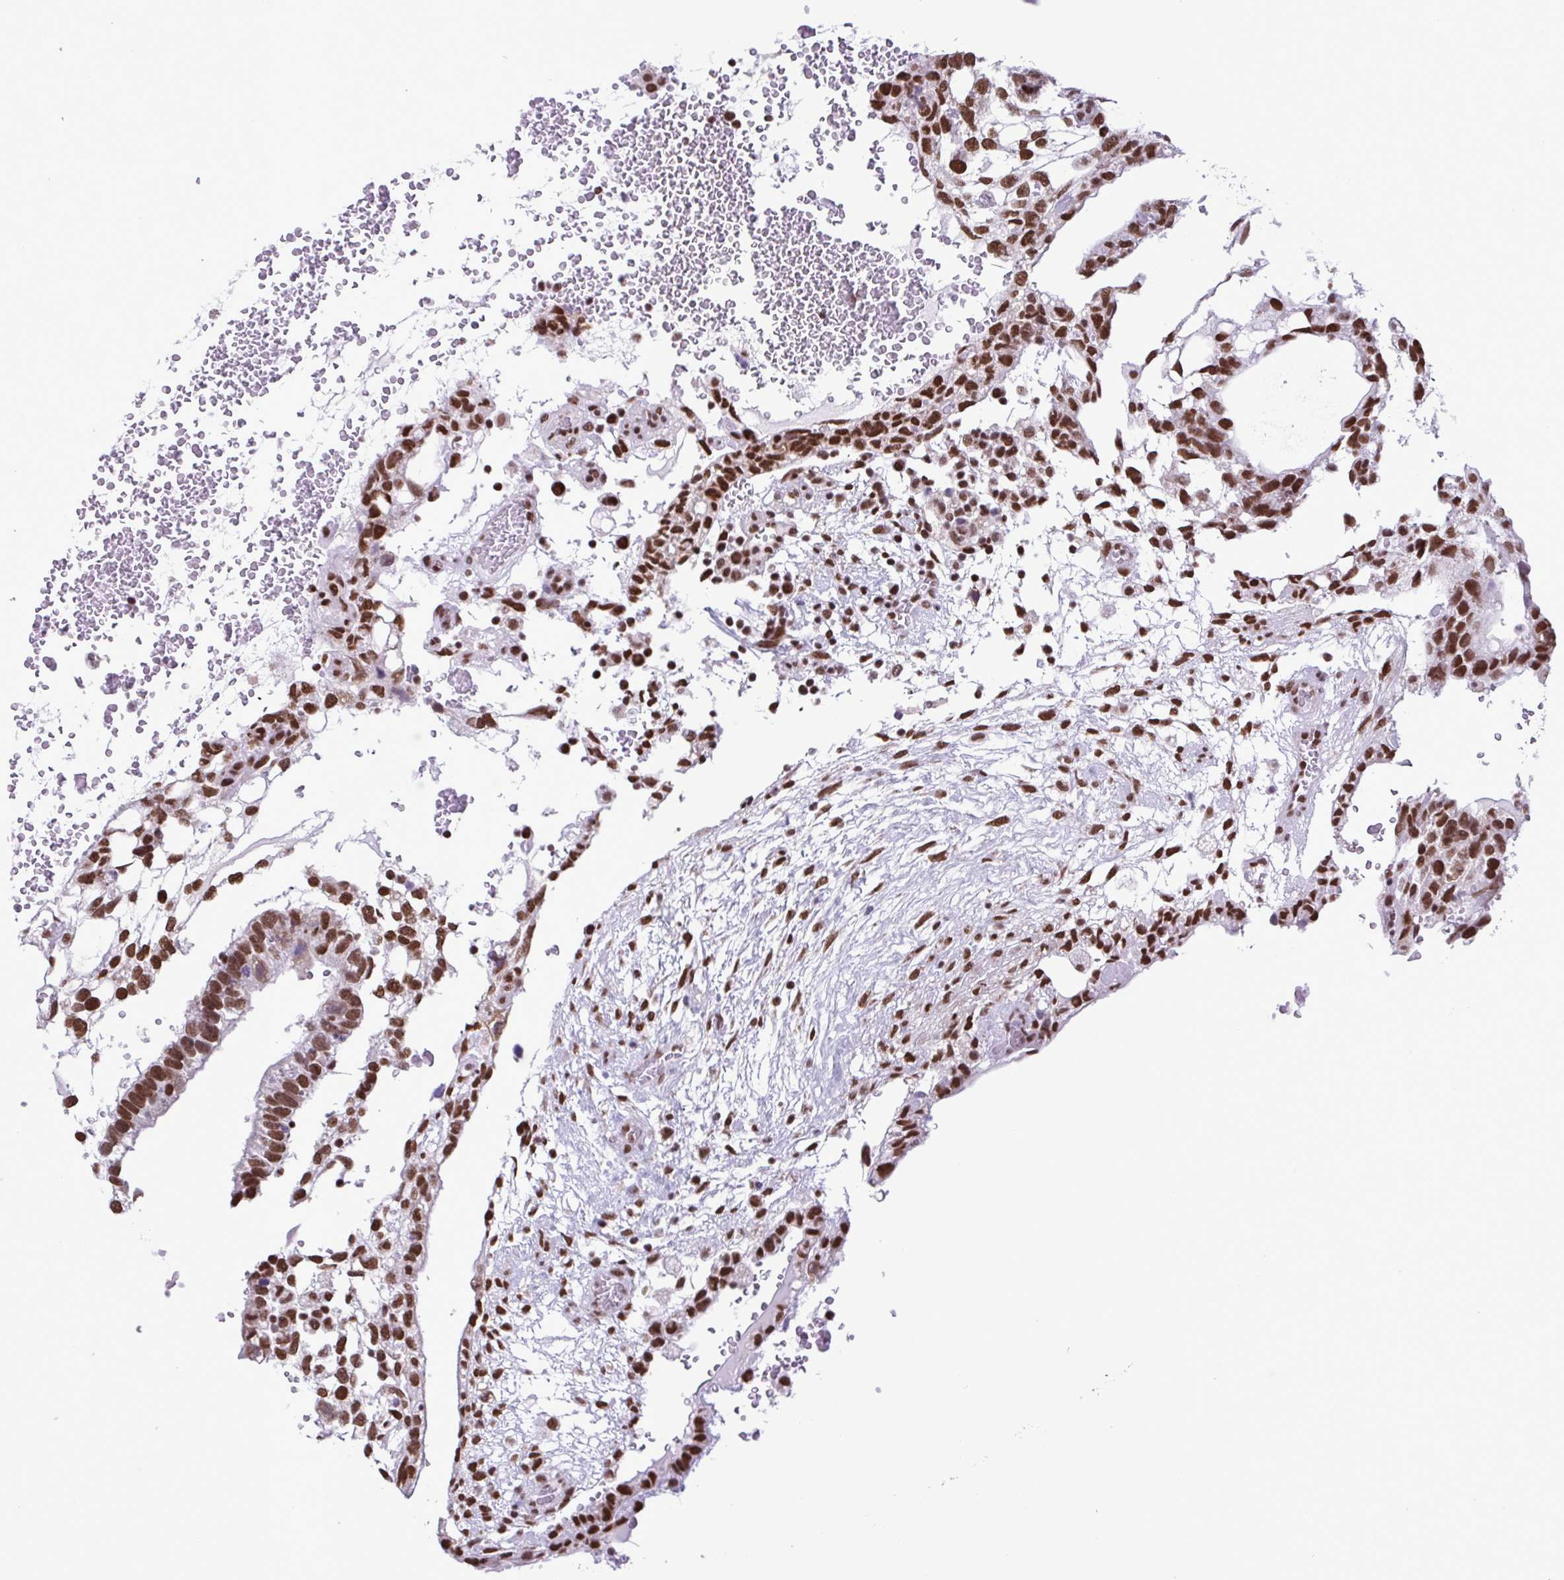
{"staining": {"intensity": "strong", "quantity": ">75%", "location": "nuclear"}, "tissue": "testis cancer", "cell_type": "Tumor cells", "image_type": "cancer", "snomed": [{"axis": "morphology", "description": "Carcinoma, Embryonal, NOS"}, {"axis": "topography", "description": "Testis"}], "caption": "Testis cancer tissue demonstrates strong nuclear staining in about >75% of tumor cells, visualized by immunohistochemistry.", "gene": "TIMM21", "patient": {"sex": "male", "age": 32}}